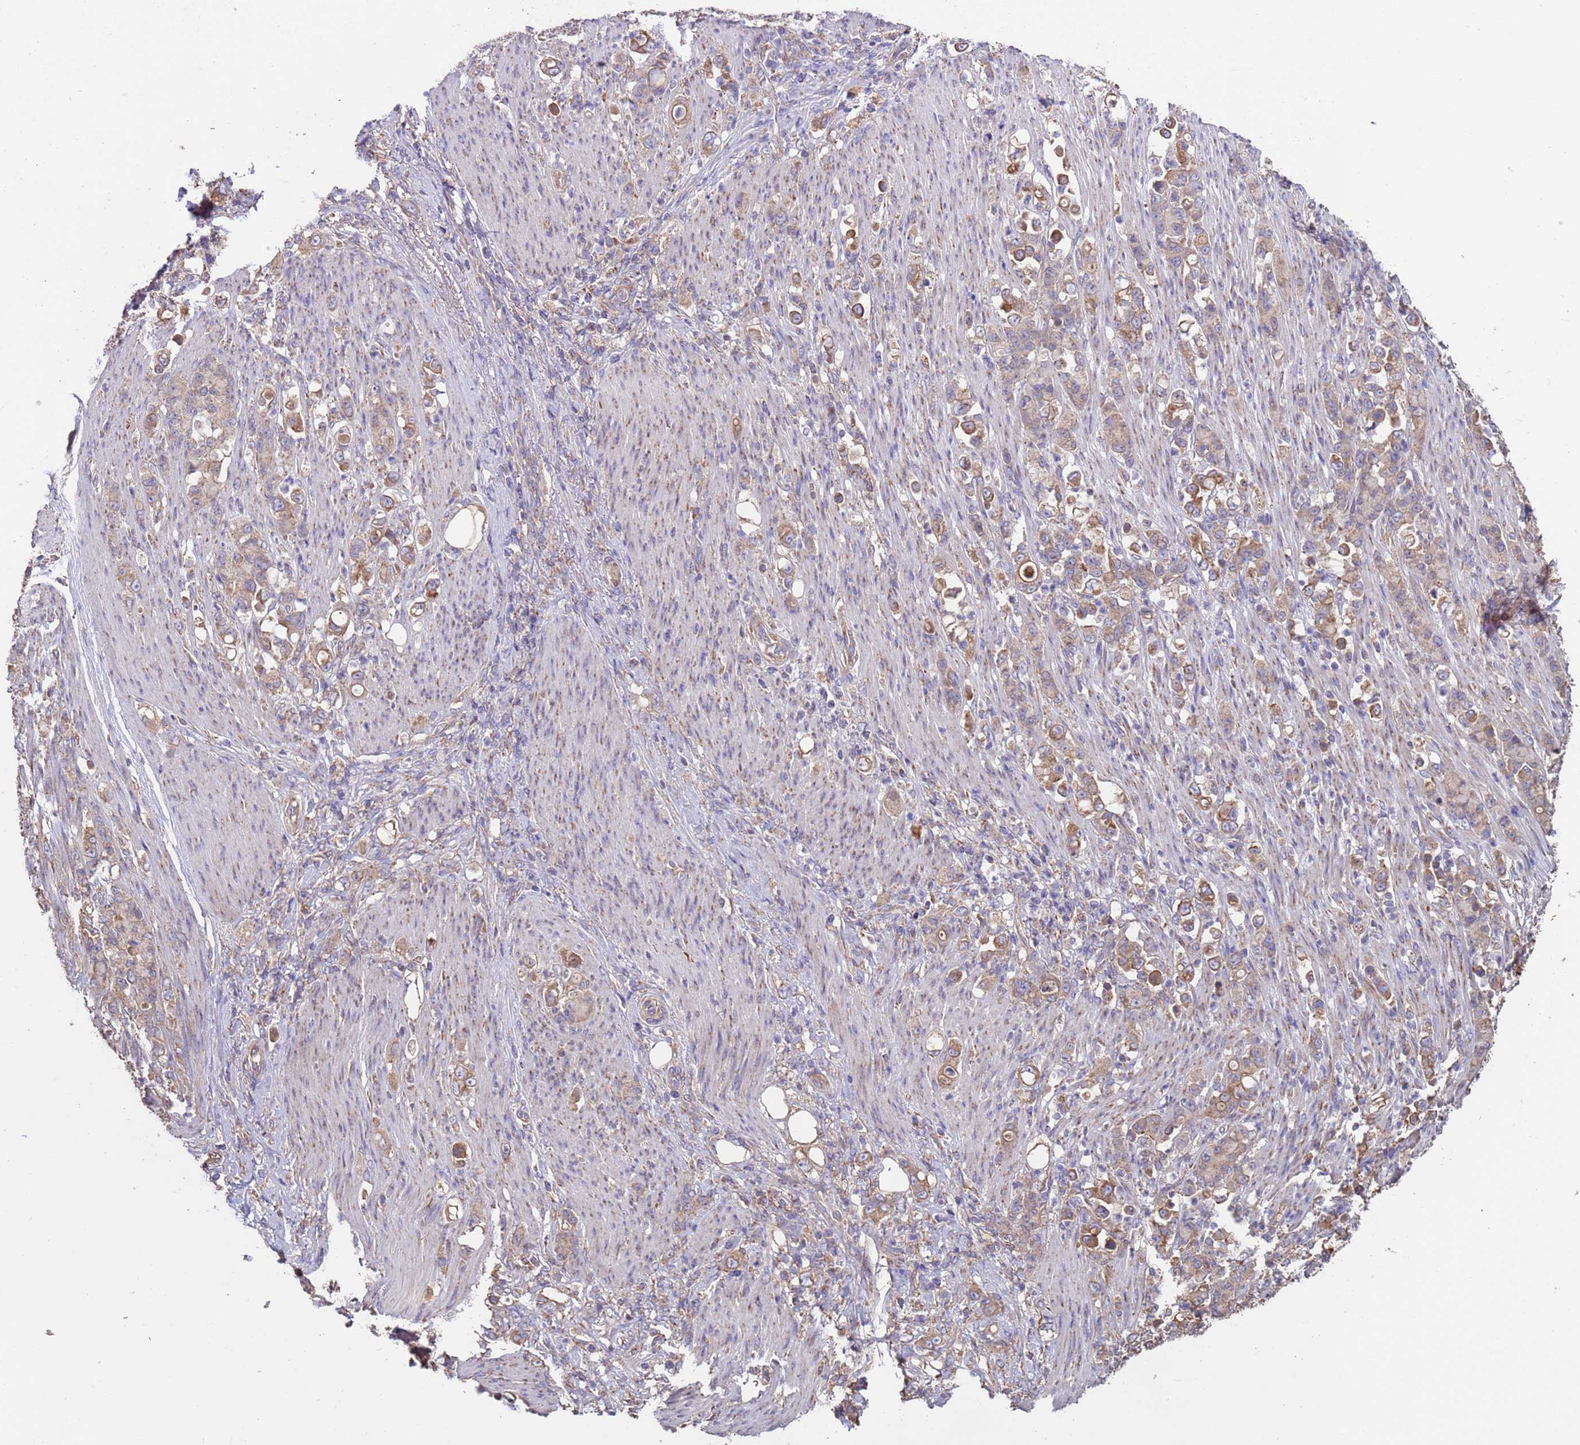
{"staining": {"intensity": "weak", "quantity": ">75%", "location": "cytoplasmic/membranous"}, "tissue": "stomach cancer", "cell_type": "Tumor cells", "image_type": "cancer", "snomed": [{"axis": "morphology", "description": "Normal tissue, NOS"}, {"axis": "morphology", "description": "Adenocarcinoma, NOS"}, {"axis": "topography", "description": "Stomach"}], "caption": "Protein staining exhibits weak cytoplasmic/membranous staining in about >75% of tumor cells in stomach cancer (adenocarcinoma).", "gene": "EEF1AKMT1", "patient": {"sex": "female", "age": 79}}